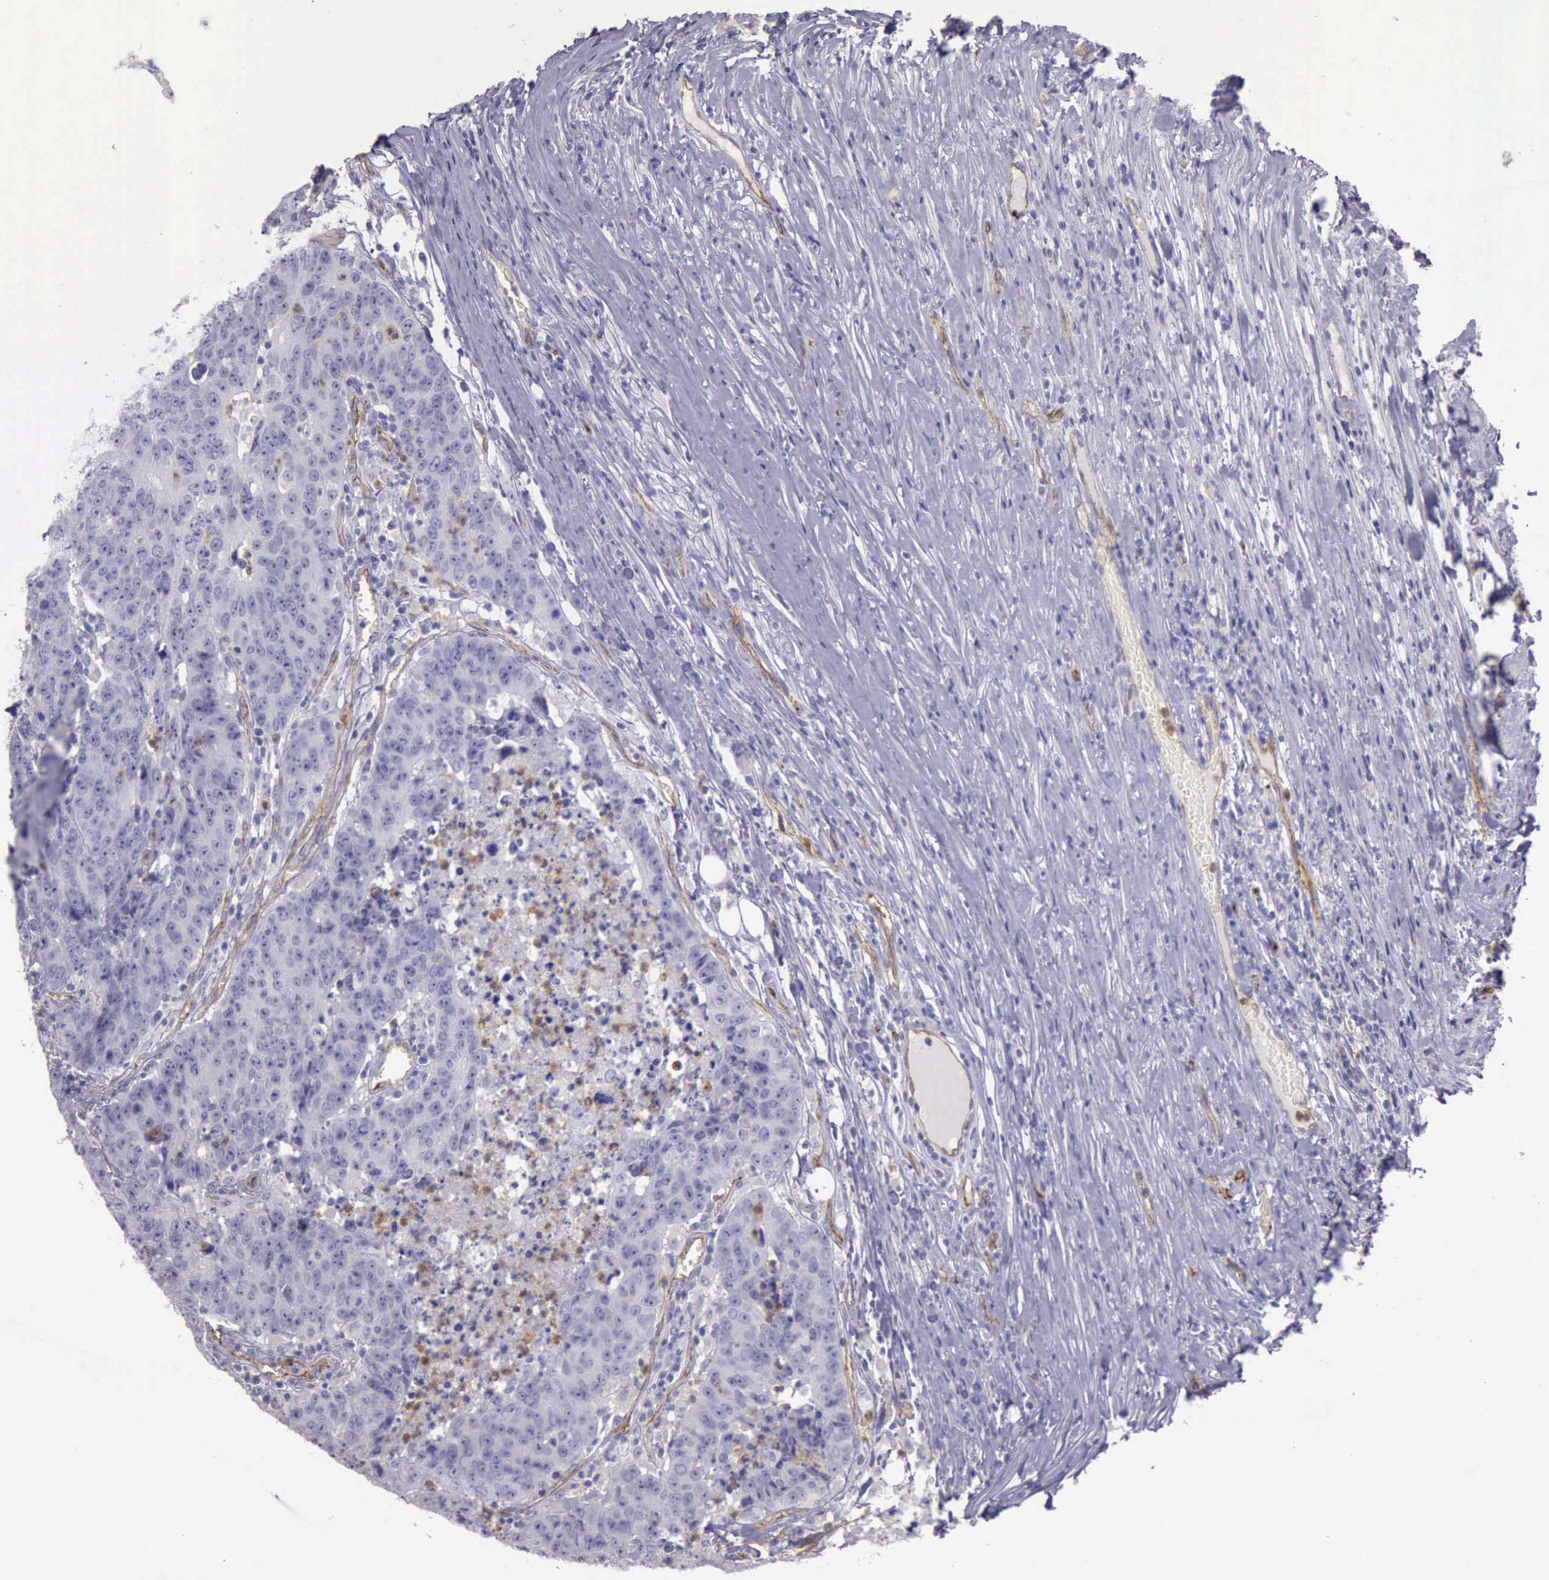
{"staining": {"intensity": "negative", "quantity": "none", "location": "none"}, "tissue": "colorectal cancer", "cell_type": "Tumor cells", "image_type": "cancer", "snomed": [{"axis": "morphology", "description": "Adenocarcinoma, NOS"}, {"axis": "topography", "description": "Colon"}], "caption": "Immunohistochemical staining of human colorectal adenocarcinoma shows no significant staining in tumor cells. (Stains: DAB (3,3'-diaminobenzidine) IHC with hematoxylin counter stain, Microscopy: brightfield microscopy at high magnification).", "gene": "TCEANC", "patient": {"sex": "female", "age": 53}}